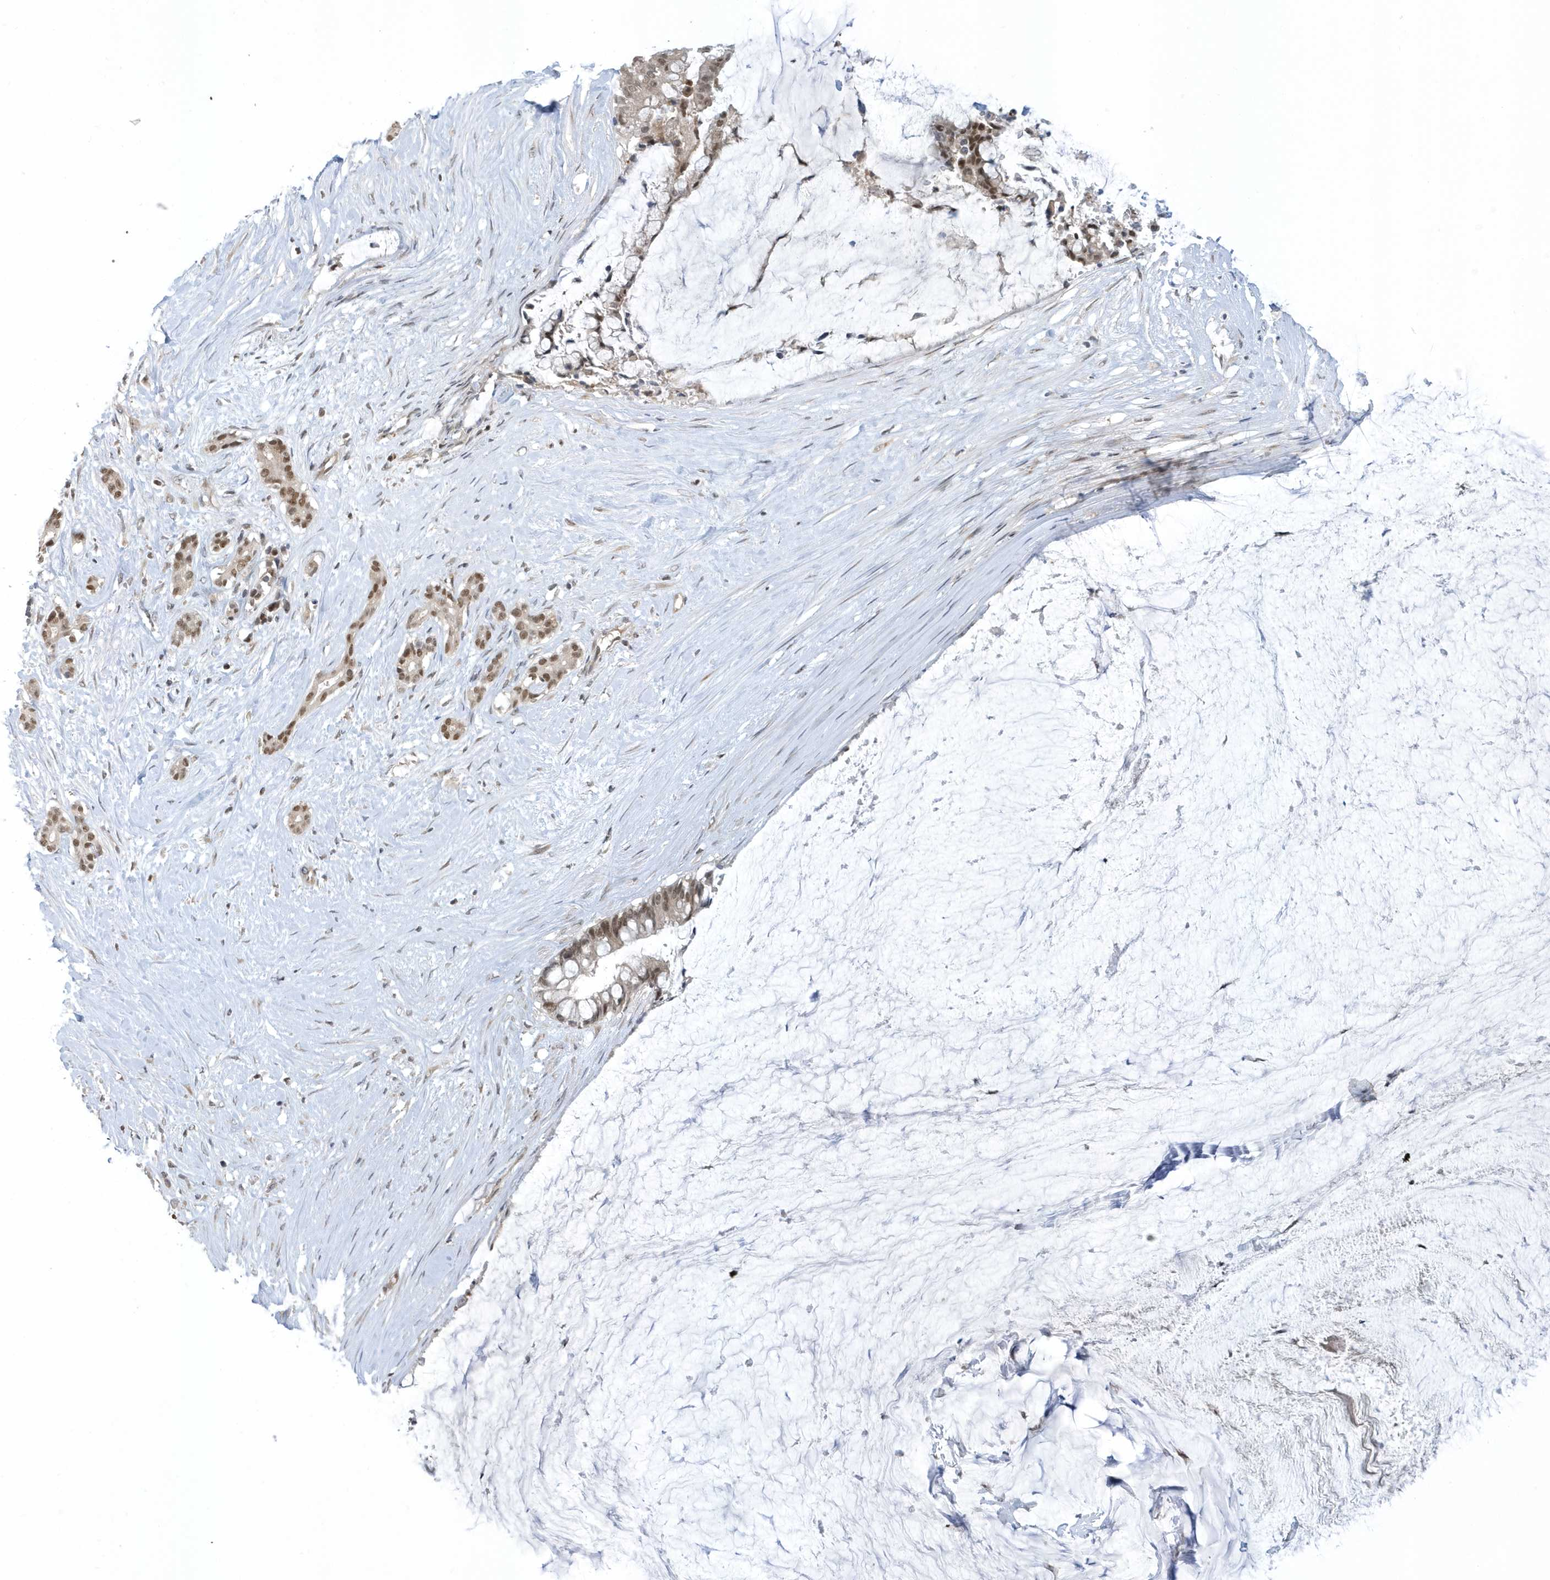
{"staining": {"intensity": "moderate", "quantity": ">75%", "location": "nuclear"}, "tissue": "pancreatic cancer", "cell_type": "Tumor cells", "image_type": "cancer", "snomed": [{"axis": "morphology", "description": "Adenocarcinoma, NOS"}, {"axis": "topography", "description": "Pancreas"}], "caption": "Immunohistochemical staining of human pancreatic cancer shows moderate nuclear protein positivity in about >75% of tumor cells.", "gene": "ZNF740", "patient": {"sex": "male", "age": 41}}